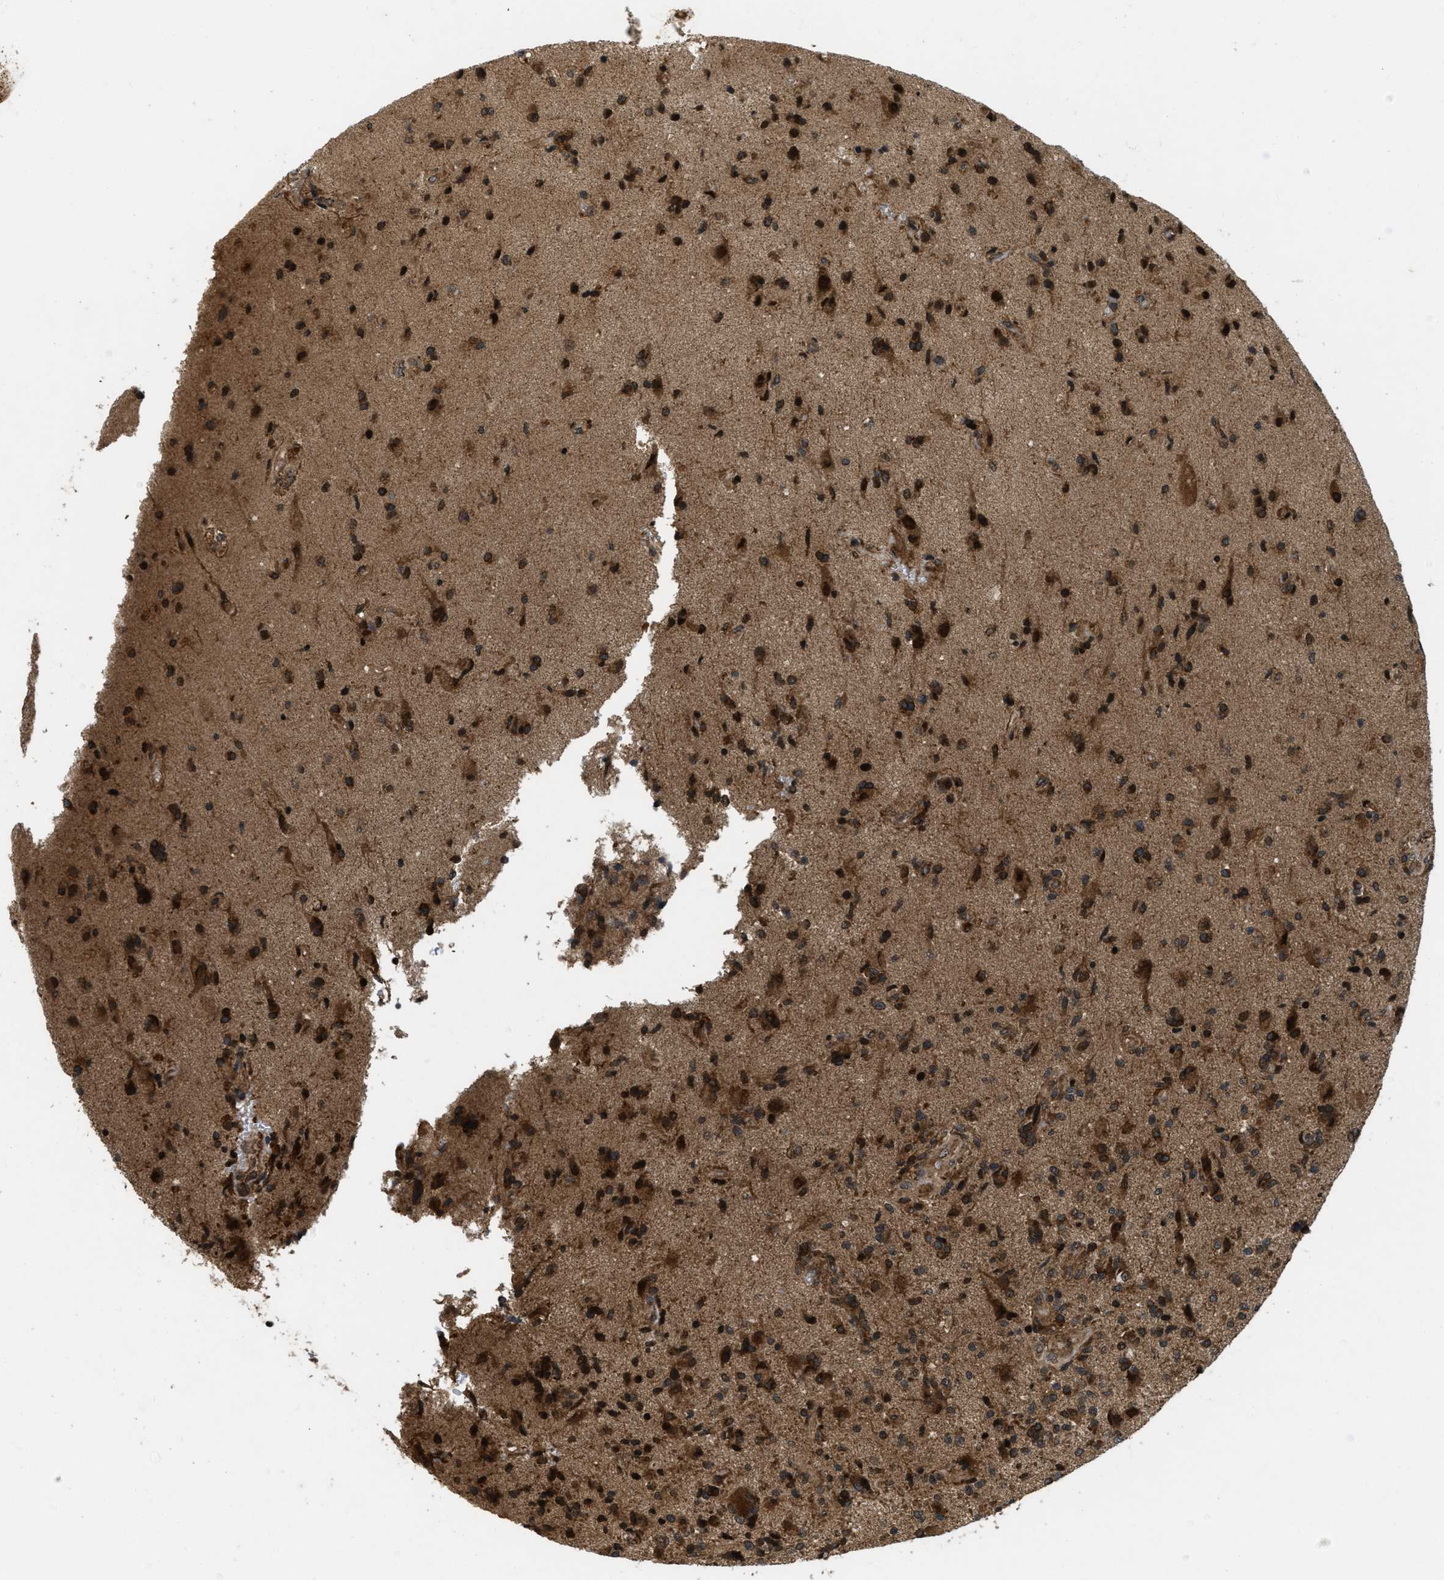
{"staining": {"intensity": "strong", "quantity": ">75%", "location": "cytoplasmic/membranous,nuclear"}, "tissue": "glioma", "cell_type": "Tumor cells", "image_type": "cancer", "snomed": [{"axis": "morphology", "description": "Glioma, malignant, High grade"}, {"axis": "topography", "description": "Brain"}], "caption": "Human malignant glioma (high-grade) stained with a protein marker displays strong staining in tumor cells.", "gene": "SPTLC1", "patient": {"sex": "male", "age": 72}}